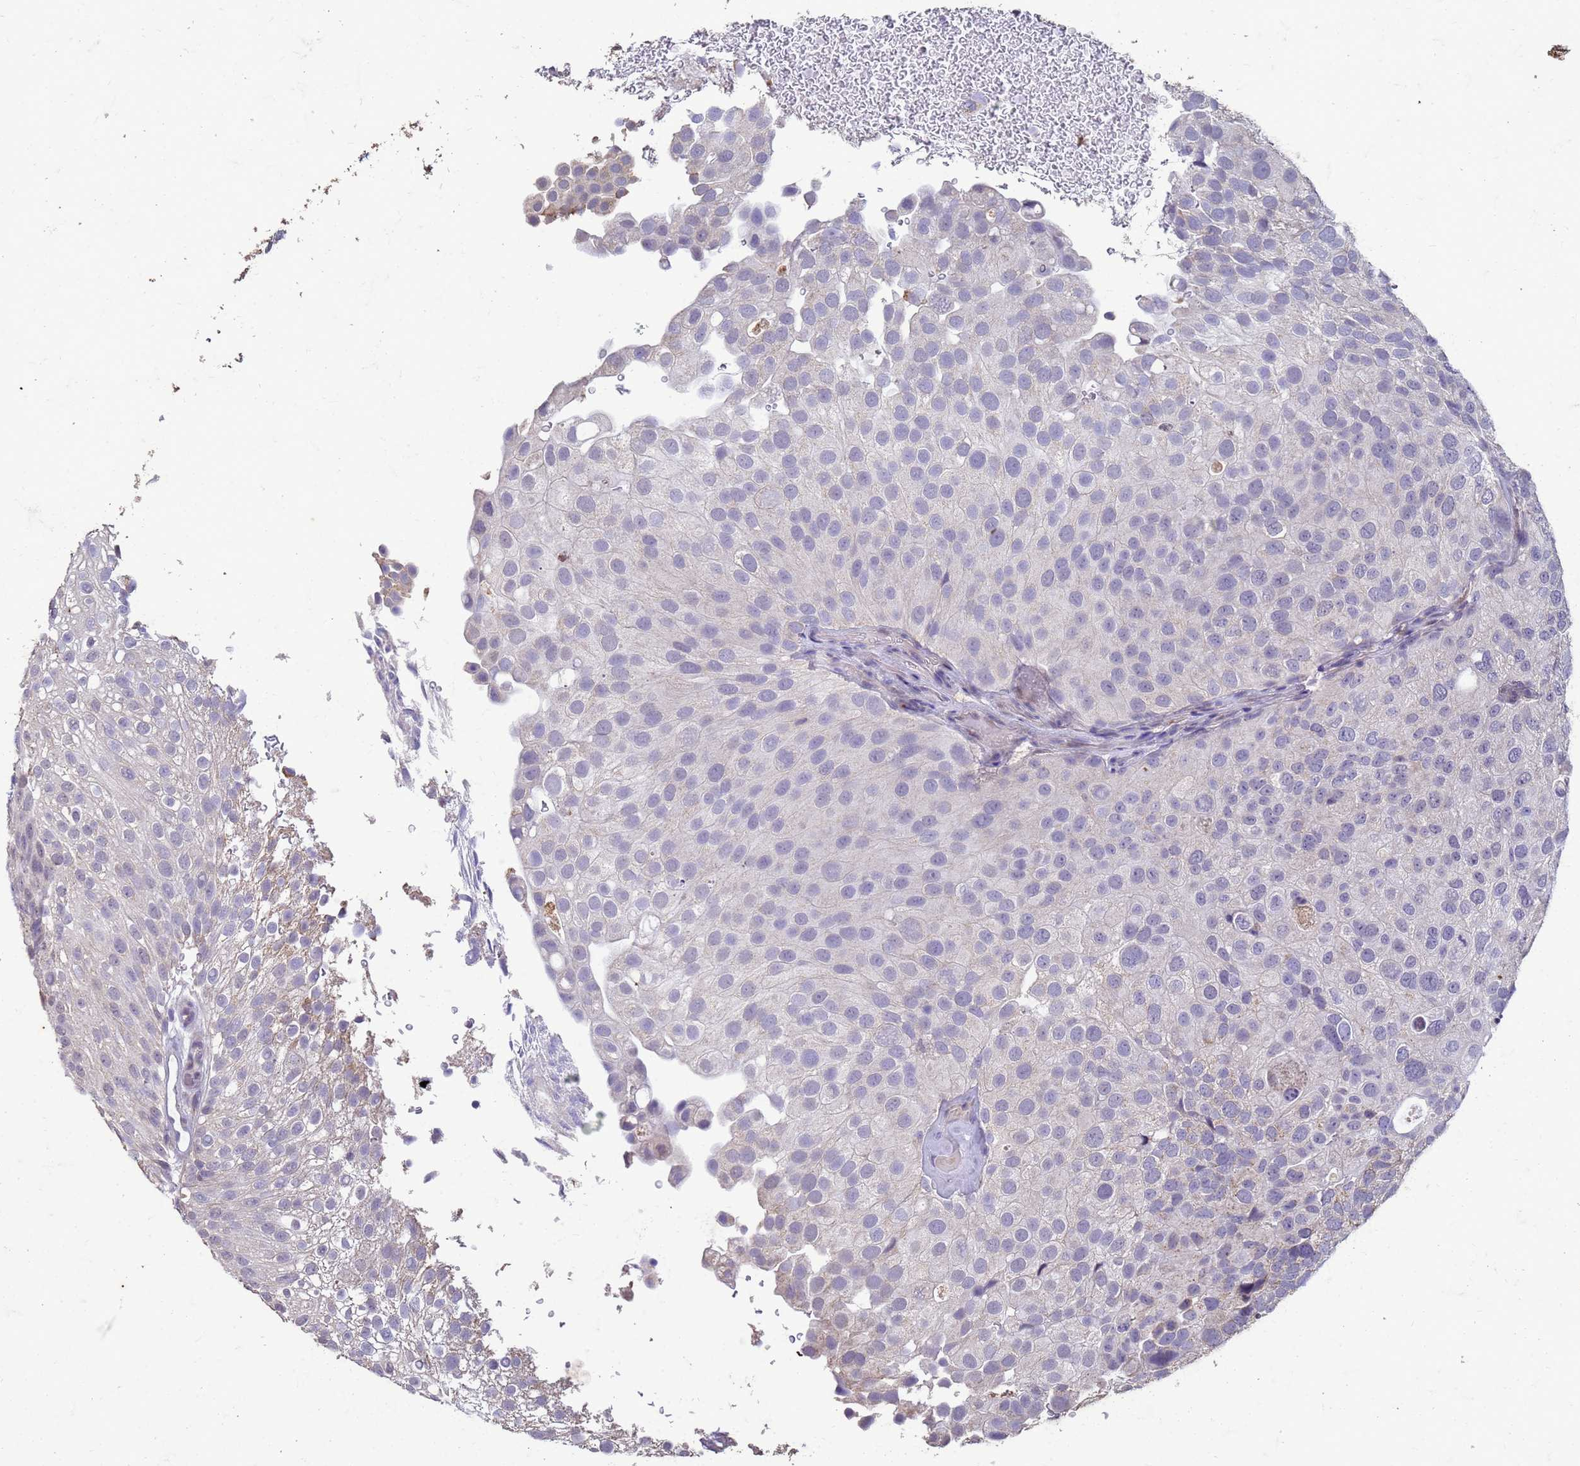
{"staining": {"intensity": "negative", "quantity": "none", "location": "none"}, "tissue": "urothelial cancer", "cell_type": "Tumor cells", "image_type": "cancer", "snomed": [{"axis": "morphology", "description": "Urothelial carcinoma, Low grade"}, {"axis": "topography", "description": "Urinary bladder"}], "caption": "DAB immunohistochemical staining of low-grade urothelial carcinoma demonstrates no significant expression in tumor cells. (DAB IHC, high magnification).", "gene": "SLC25A15", "patient": {"sex": "male", "age": 78}}